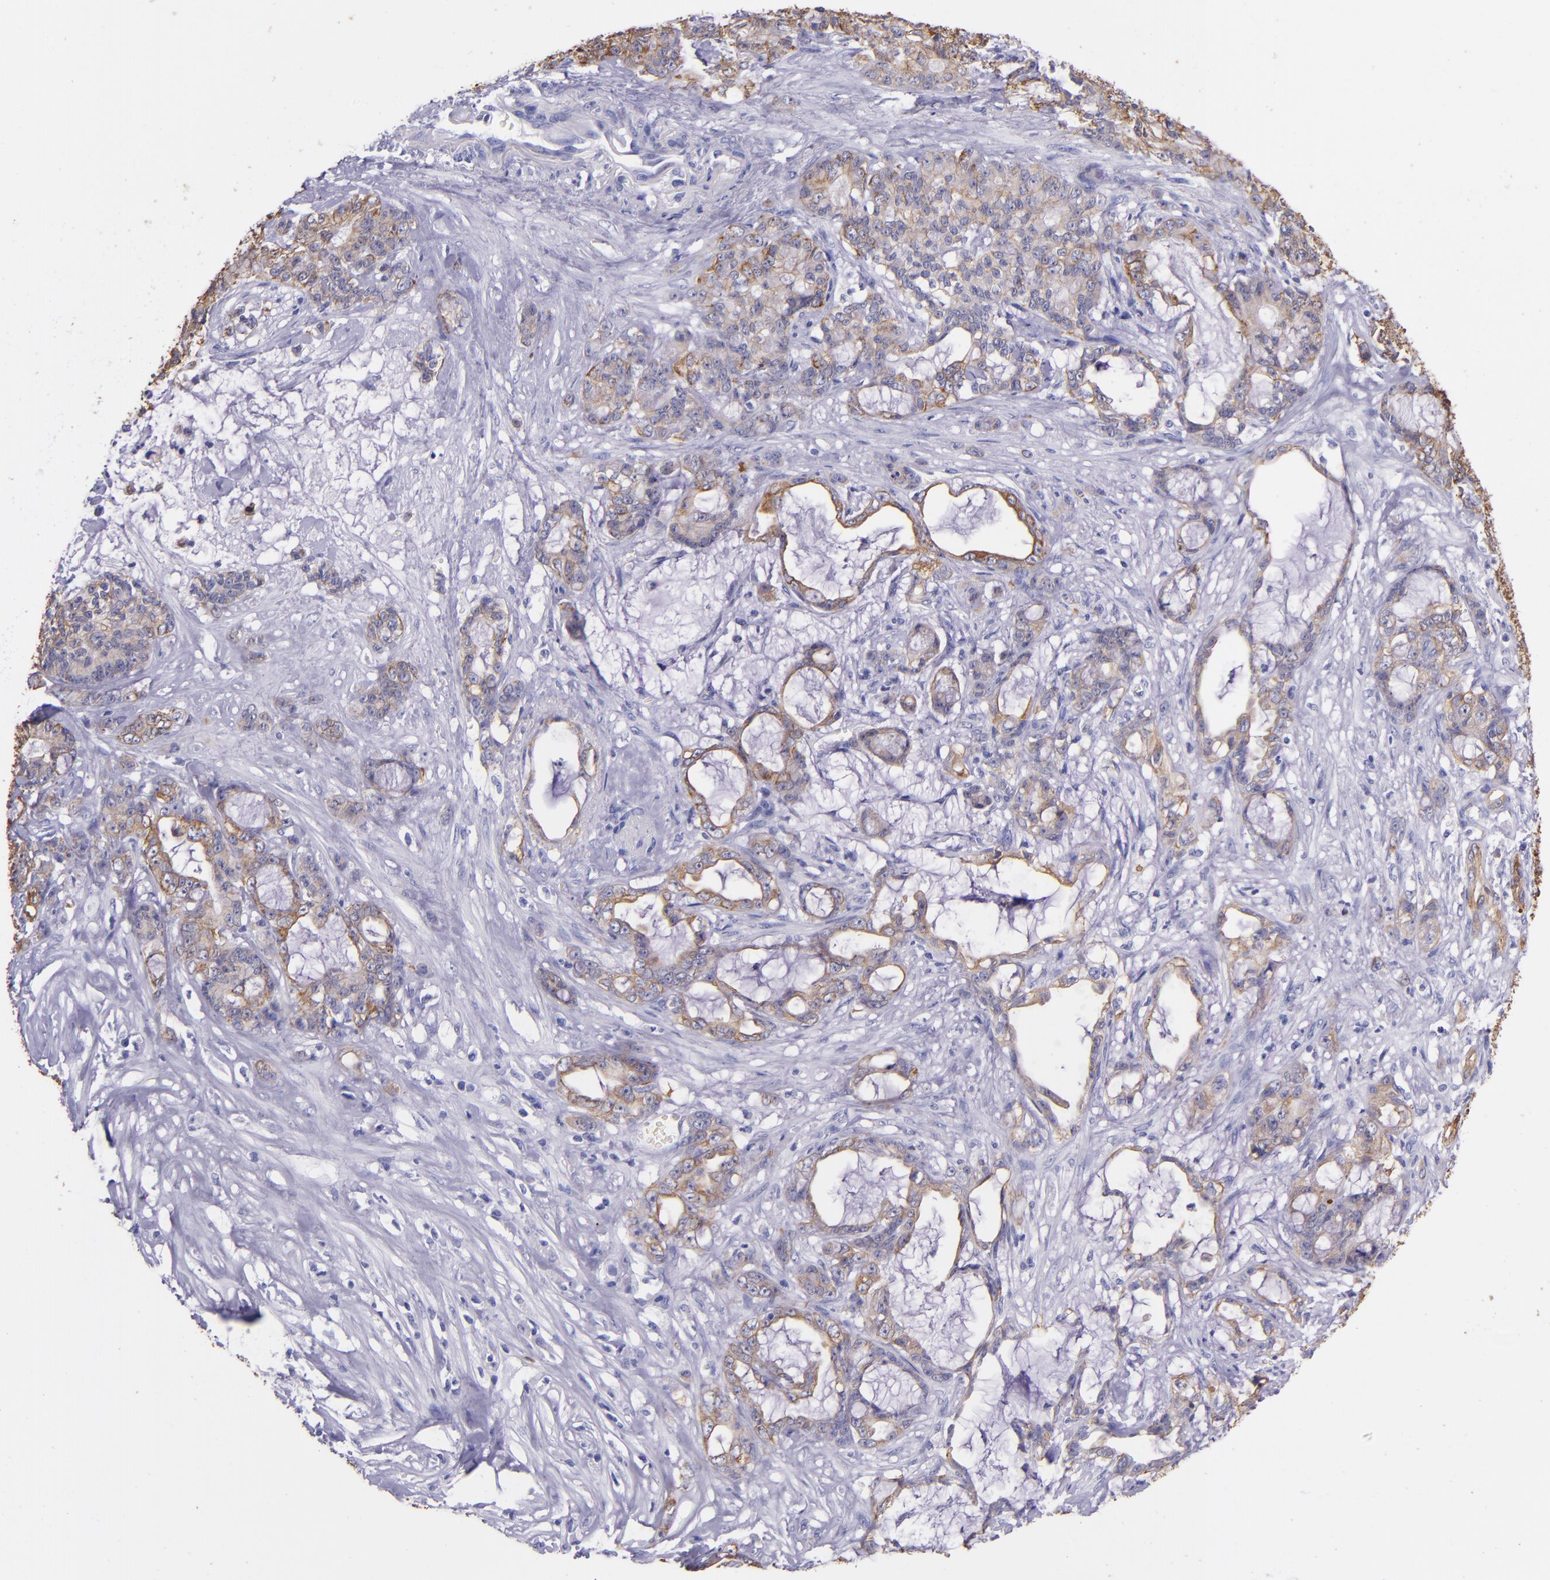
{"staining": {"intensity": "moderate", "quantity": ">75%", "location": "cytoplasmic/membranous"}, "tissue": "pancreatic cancer", "cell_type": "Tumor cells", "image_type": "cancer", "snomed": [{"axis": "morphology", "description": "Adenocarcinoma, NOS"}, {"axis": "topography", "description": "Pancreas"}], "caption": "Pancreatic cancer (adenocarcinoma) was stained to show a protein in brown. There is medium levels of moderate cytoplasmic/membranous positivity in approximately >75% of tumor cells.", "gene": "KRT4", "patient": {"sex": "female", "age": 73}}